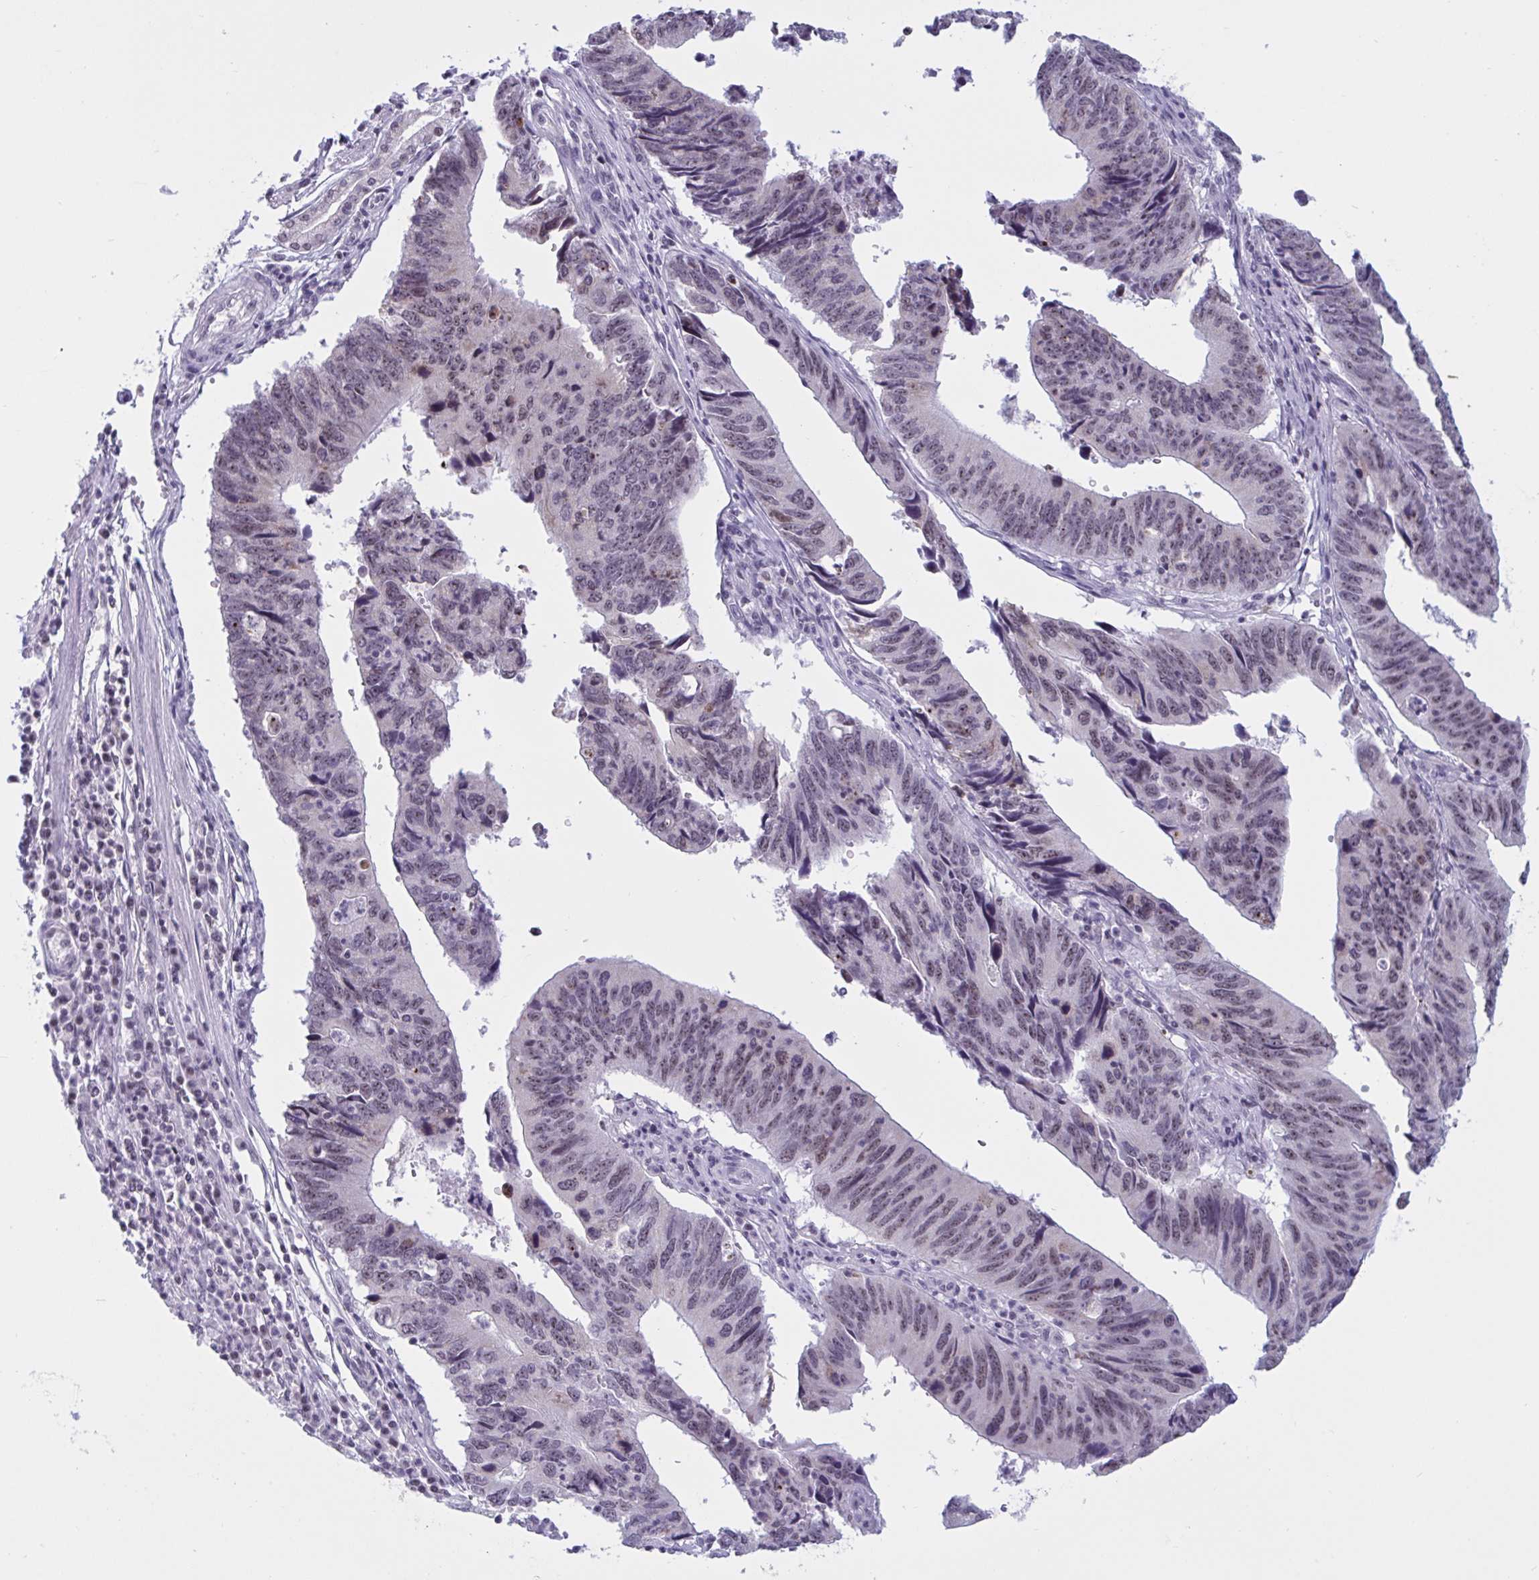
{"staining": {"intensity": "weak", "quantity": ">75%", "location": "nuclear"}, "tissue": "stomach cancer", "cell_type": "Tumor cells", "image_type": "cancer", "snomed": [{"axis": "morphology", "description": "Adenocarcinoma, NOS"}, {"axis": "topography", "description": "Stomach"}], "caption": "Human stomach cancer (adenocarcinoma) stained with a brown dye displays weak nuclear positive staining in about >75% of tumor cells.", "gene": "TGM6", "patient": {"sex": "male", "age": 59}}